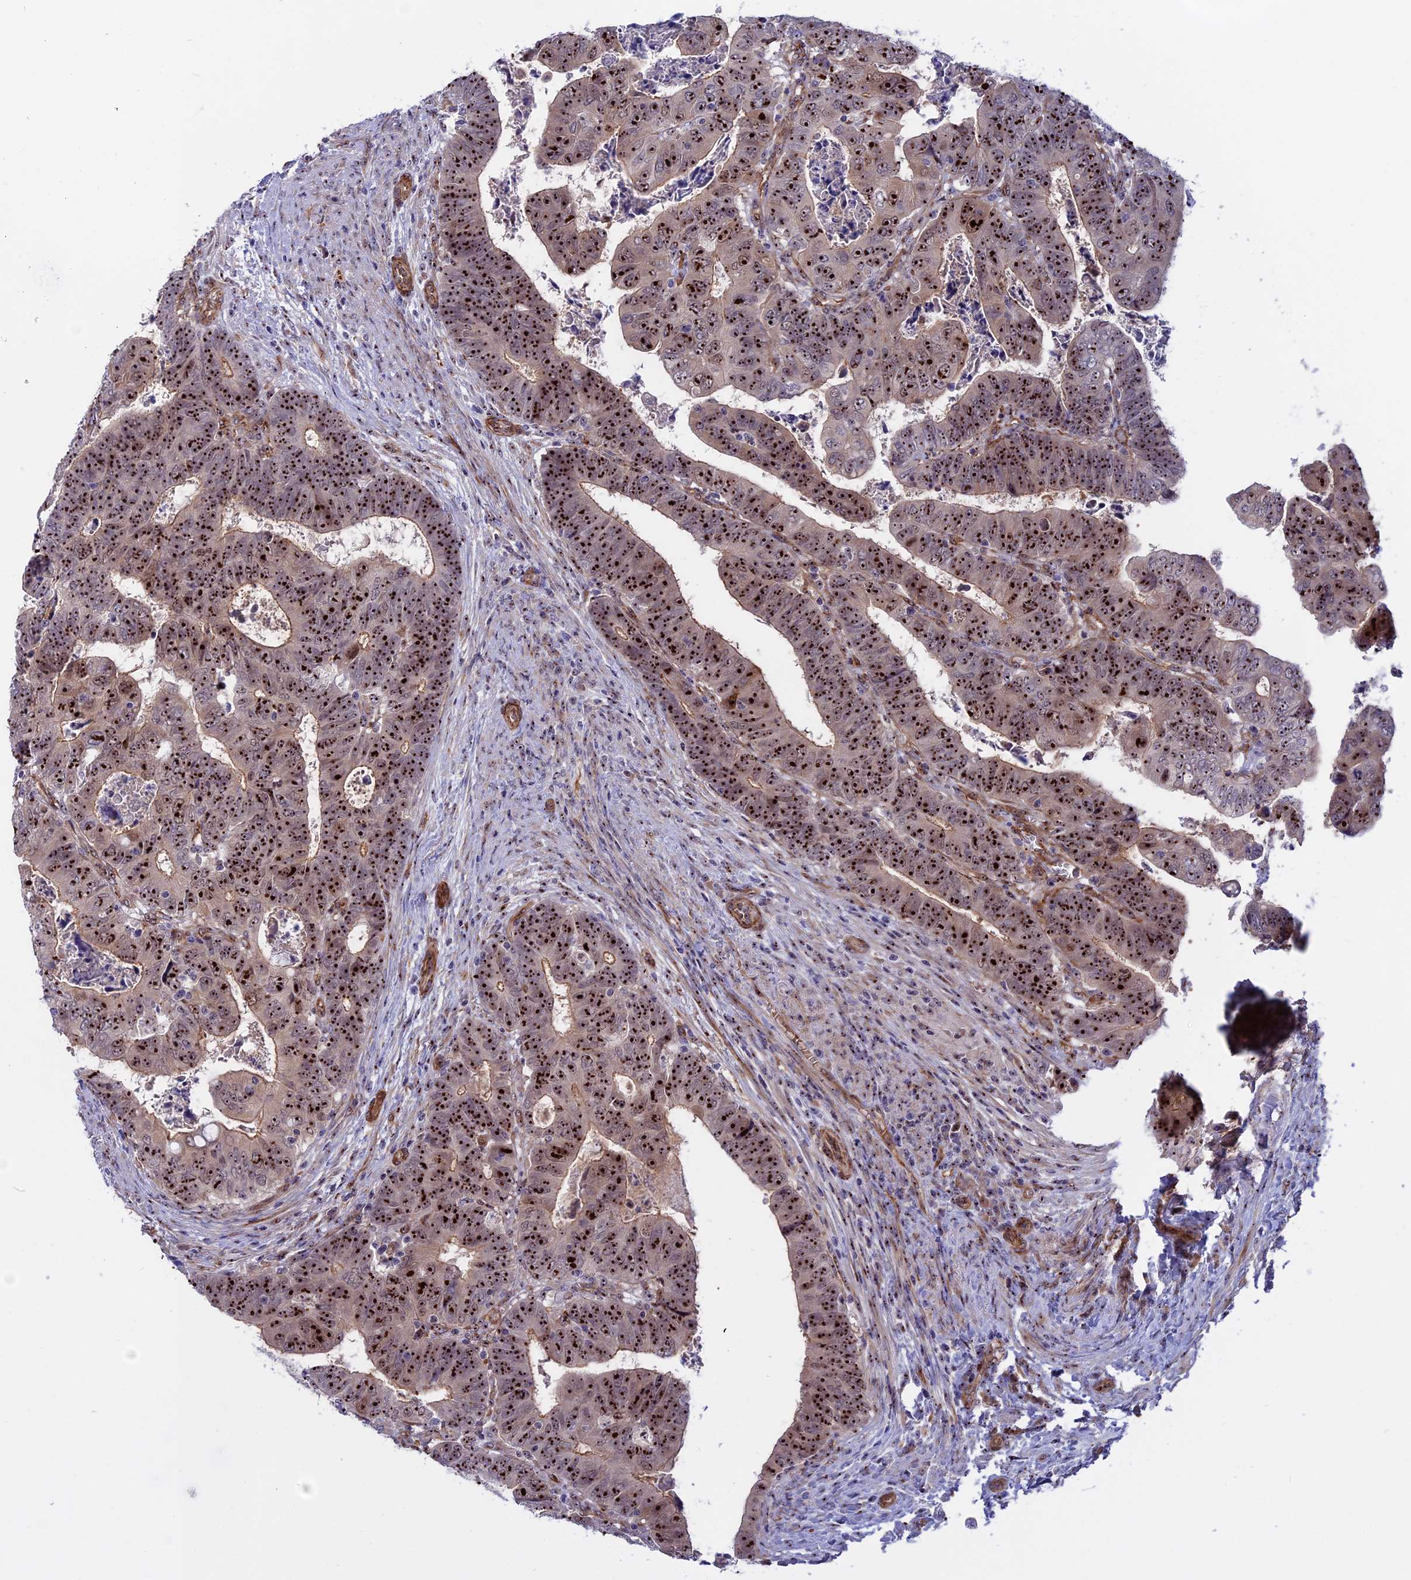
{"staining": {"intensity": "strong", "quantity": ">75%", "location": "nuclear"}, "tissue": "colorectal cancer", "cell_type": "Tumor cells", "image_type": "cancer", "snomed": [{"axis": "morphology", "description": "Normal tissue, NOS"}, {"axis": "morphology", "description": "Adenocarcinoma, NOS"}, {"axis": "topography", "description": "Rectum"}], "caption": "Colorectal cancer (adenocarcinoma) stained with a protein marker demonstrates strong staining in tumor cells.", "gene": "DBNDD1", "patient": {"sex": "female", "age": 65}}